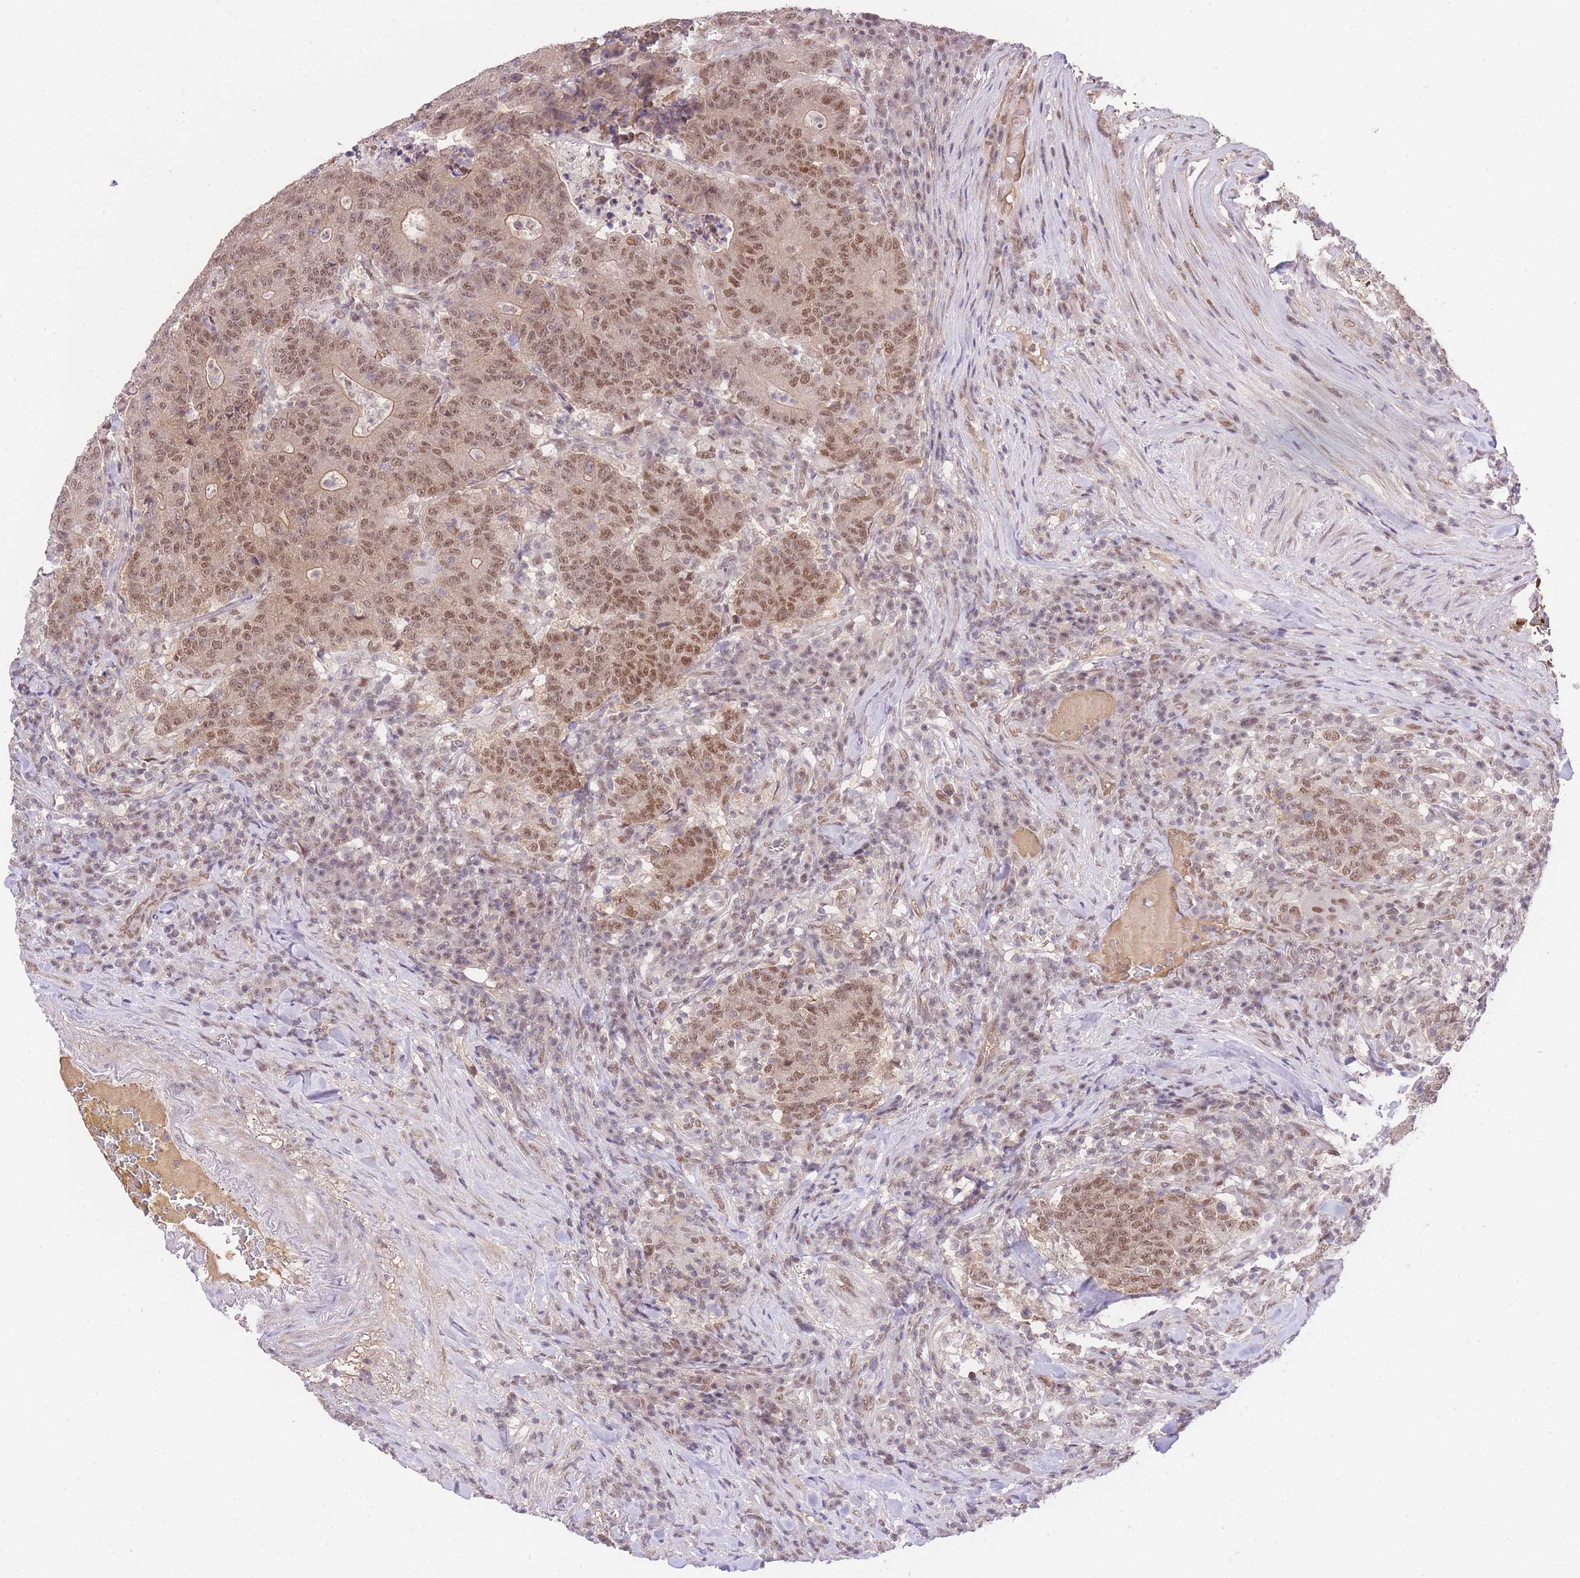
{"staining": {"intensity": "moderate", "quantity": ">75%", "location": "nuclear"}, "tissue": "colorectal cancer", "cell_type": "Tumor cells", "image_type": "cancer", "snomed": [{"axis": "morphology", "description": "Adenocarcinoma, NOS"}, {"axis": "topography", "description": "Colon"}], "caption": "Colorectal adenocarcinoma stained with a protein marker exhibits moderate staining in tumor cells.", "gene": "UBXN7", "patient": {"sex": "female", "age": 75}}